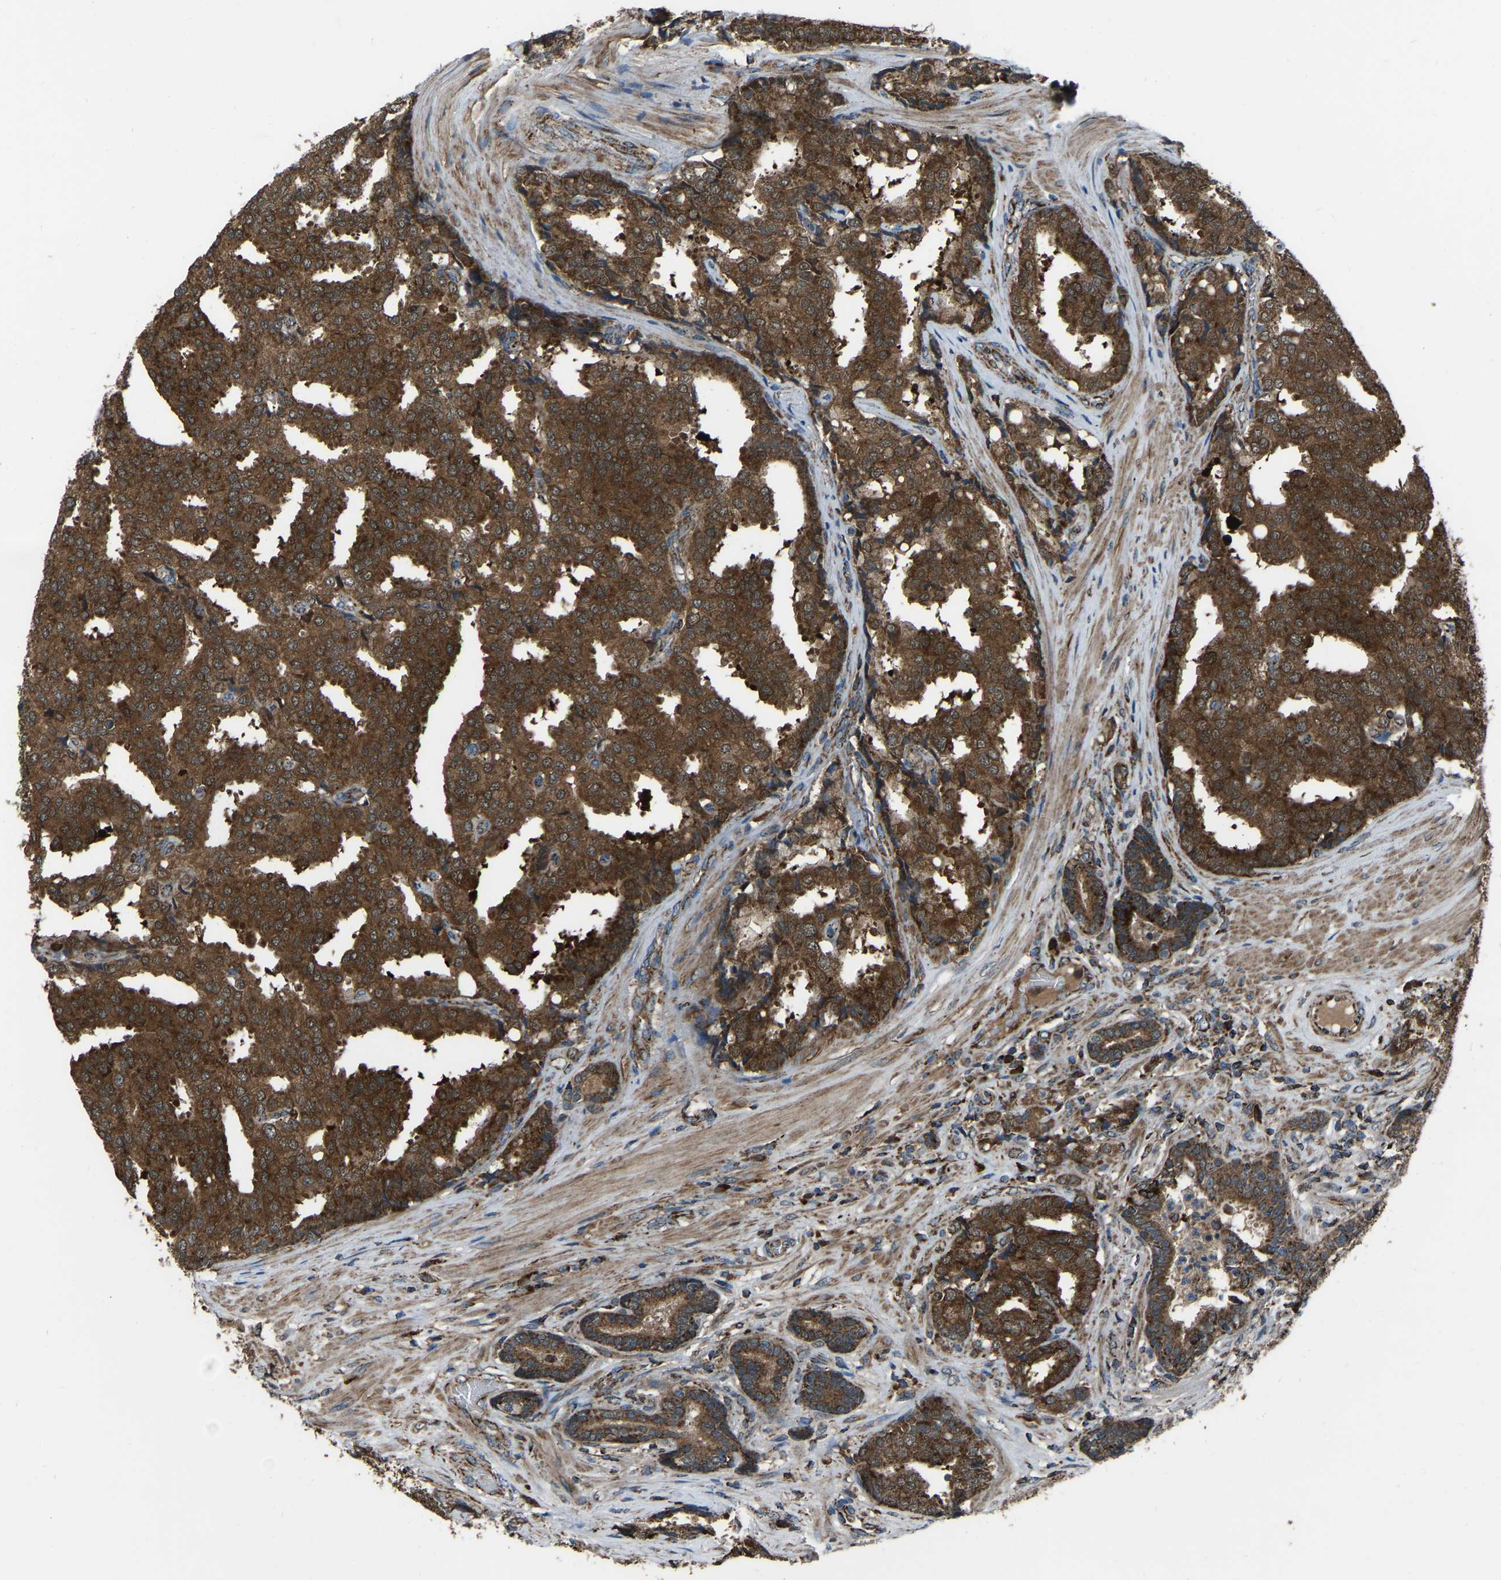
{"staining": {"intensity": "strong", "quantity": ">75%", "location": "cytoplasmic/membranous"}, "tissue": "prostate cancer", "cell_type": "Tumor cells", "image_type": "cancer", "snomed": [{"axis": "morphology", "description": "Adenocarcinoma, High grade"}, {"axis": "topography", "description": "Prostate"}], "caption": "This micrograph shows immunohistochemistry (IHC) staining of prostate cancer (adenocarcinoma (high-grade)), with high strong cytoplasmic/membranous positivity in about >75% of tumor cells.", "gene": "AKR1A1", "patient": {"sex": "male", "age": 50}}